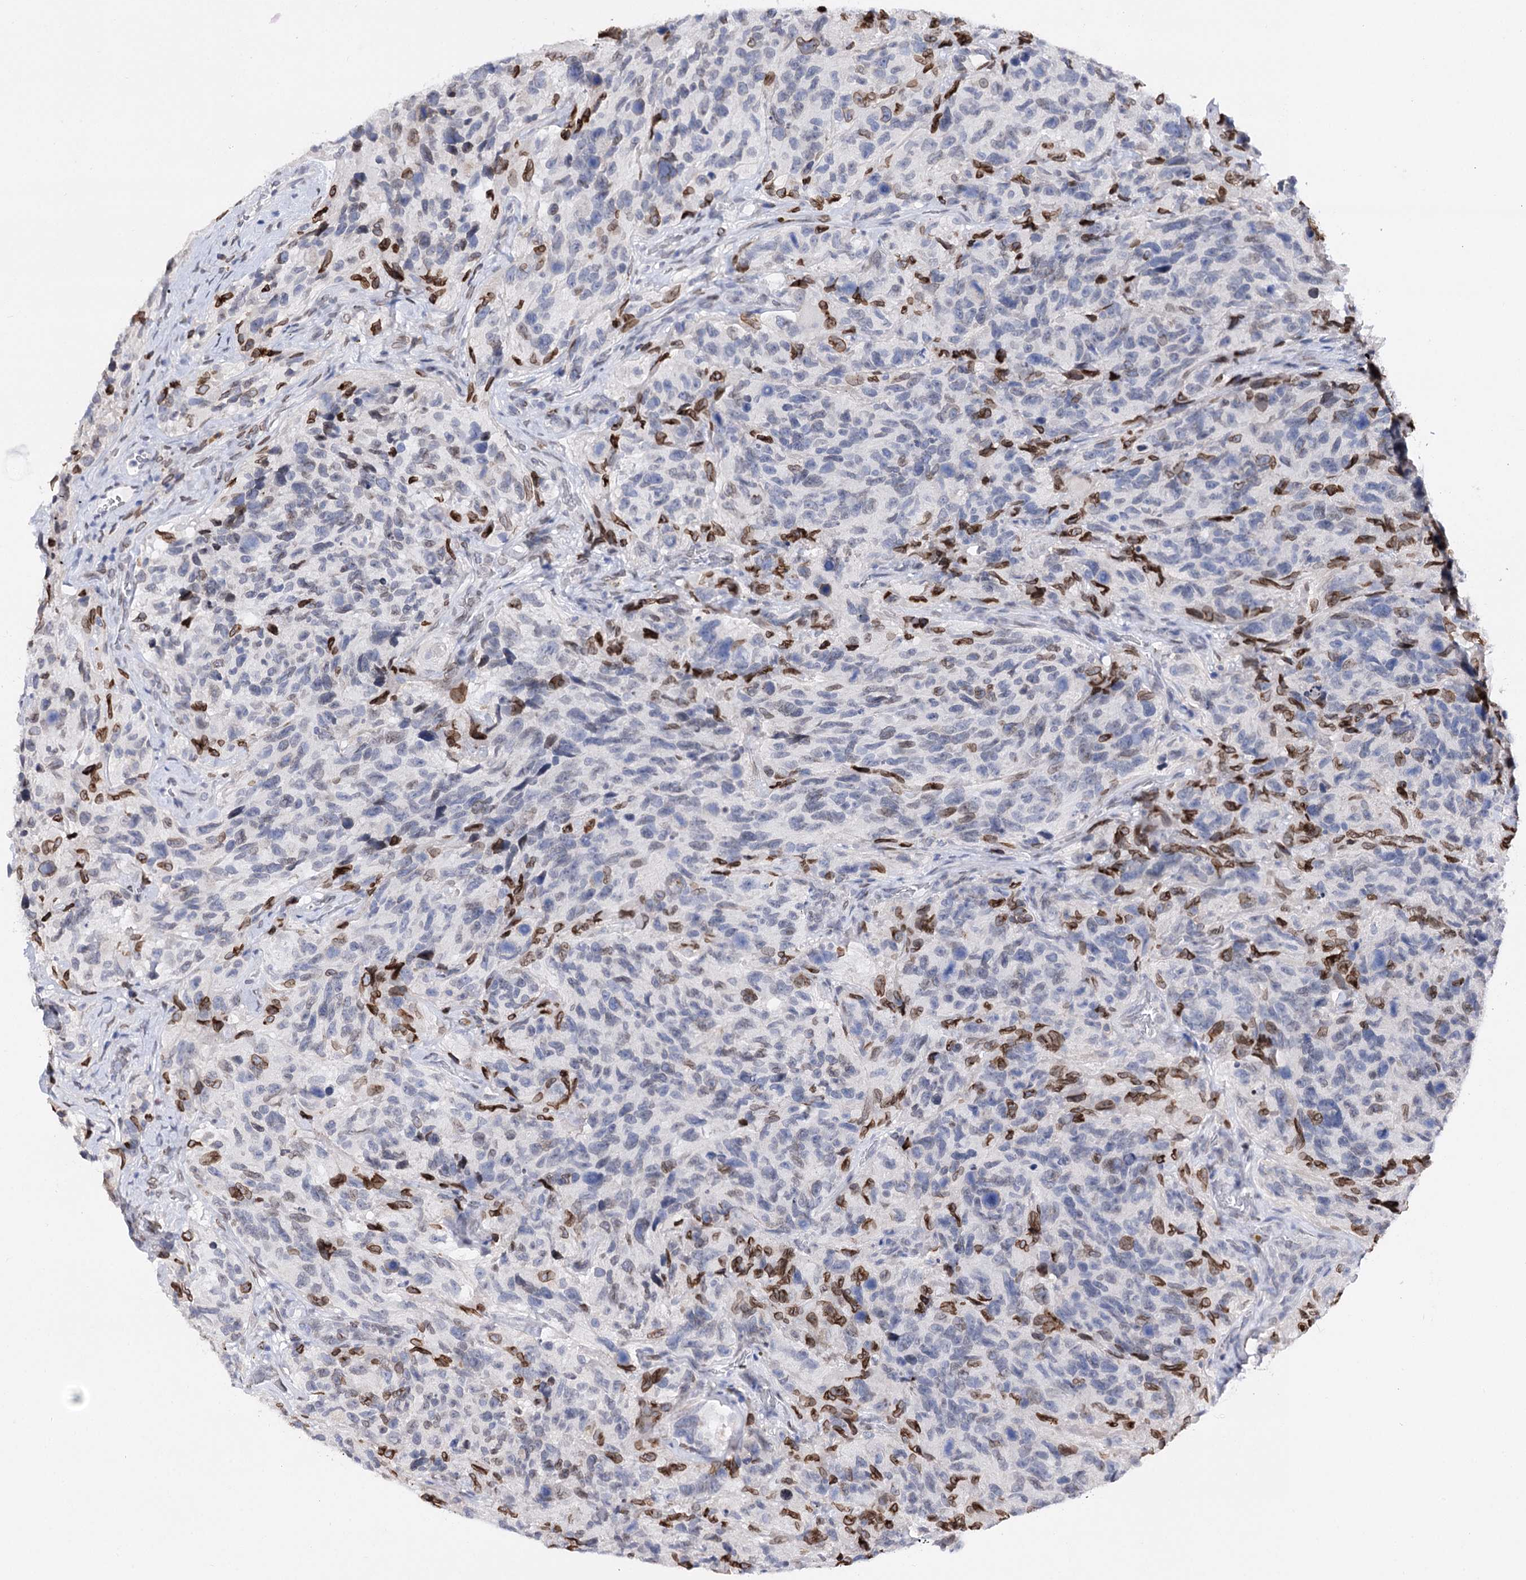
{"staining": {"intensity": "negative", "quantity": "none", "location": "none"}, "tissue": "glioma", "cell_type": "Tumor cells", "image_type": "cancer", "snomed": [{"axis": "morphology", "description": "Glioma, malignant, High grade"}, {"axis": "topography", "description": "Brain"}], "caption": "IHC photomicrograph of human malignant glioma (high-grade) stained for a protein (brown), which demonstrates no staining in tumor cells. Nuclei are stained in blue.", "gene": "TMEM201", "patient": {"sex": "male", "age": 69}}